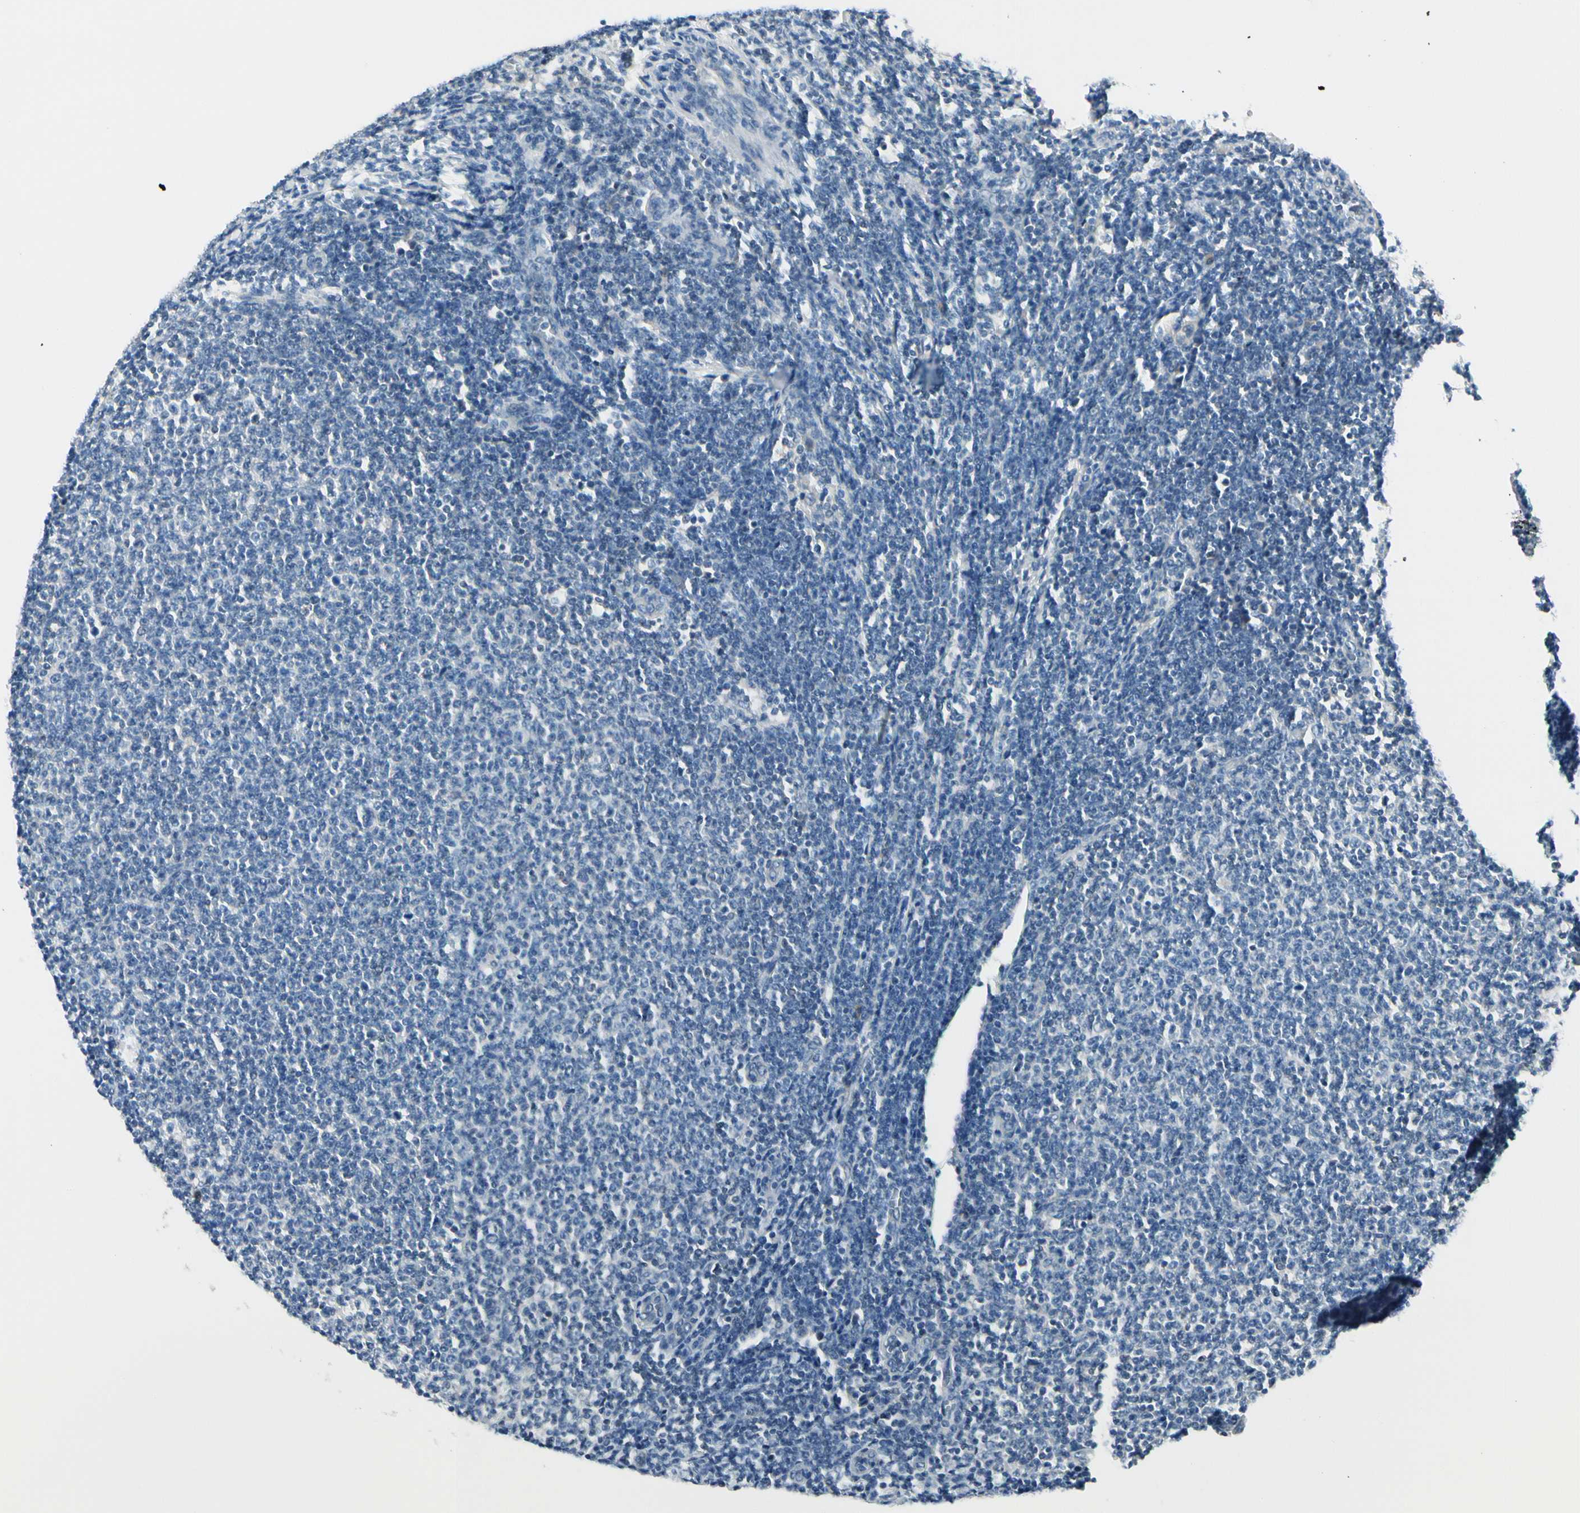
{"staining": {"intensity": "negative", "quantity": "none", "location": "none"}, "tissue": "lymphoma", "cell_type": "Tumor cells", "image_type": "cancer", "snomed": [{"axis": "morphology", "description": "Malignant lymphoma, non-Hodgkin's type, Low grade"}, {"axis": "topography", "description": "Lymph node"}], "caption": "Histopathology image shows no protein expression in tumor cells of low-grade malignant lymphoma, non-Hodgkin's type tissue.", "gene": "PEBP1", "patient": {"sex": "male", "age": 66}}